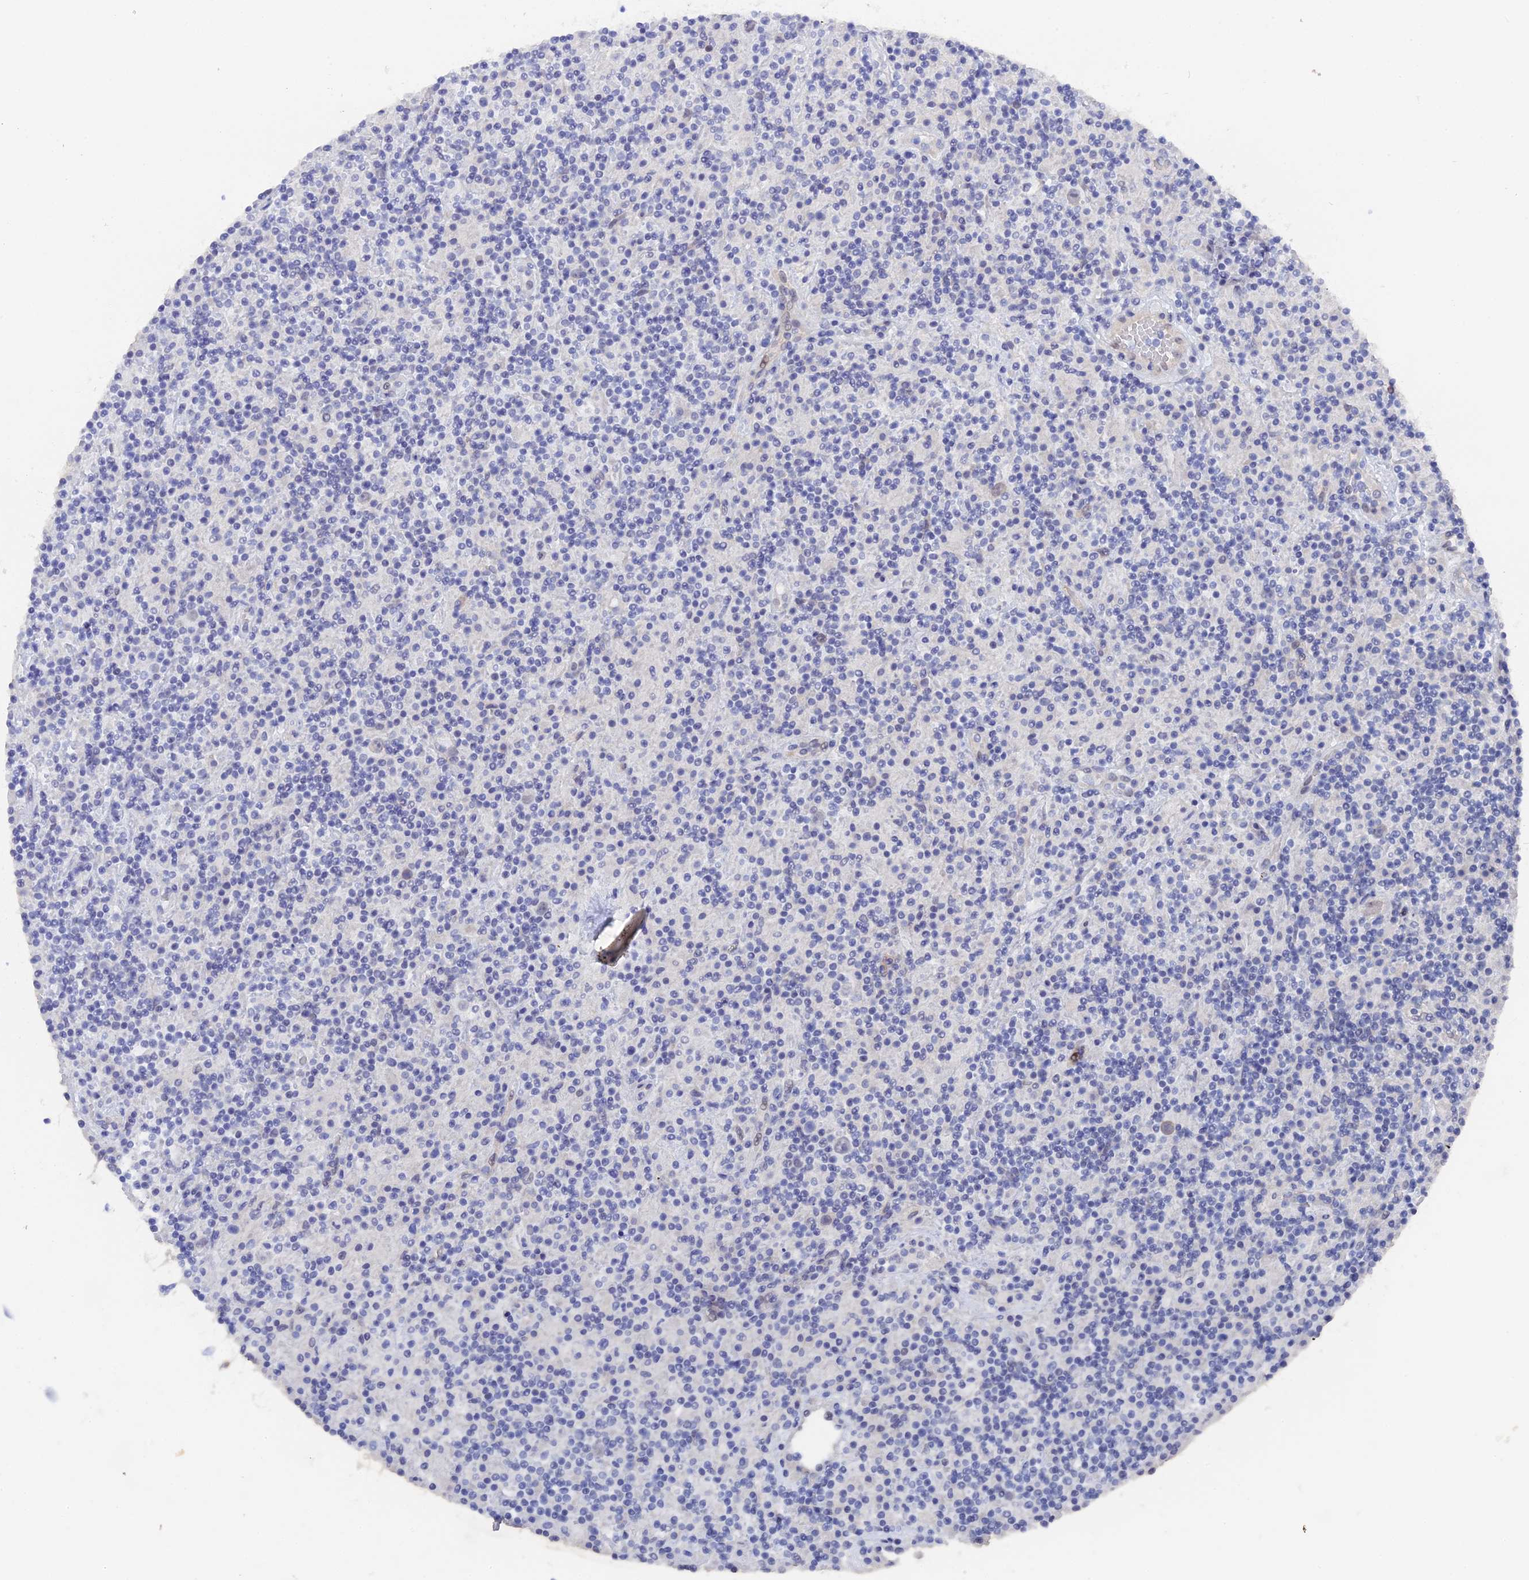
{"staining": {"intensity": "negative", "quantity": "none", "location": "none"}, "tissue": "lymphoma", "cell_type": "Tumor cells", "image_type": "cancer", "snomed": [{"axis": "morphology", "description": "Hodgkin's disease, NOS"}, {"axis": "topography", "description": "Lymph node"}], "caption": "Immunohistochemistry (IHC) histopathology image of Hodgkin's disease stained for a protein (brown), which reveals no expression in tumor cells.", "gene": "DACT3", "patient": {"sex": "male", "age": 70}}